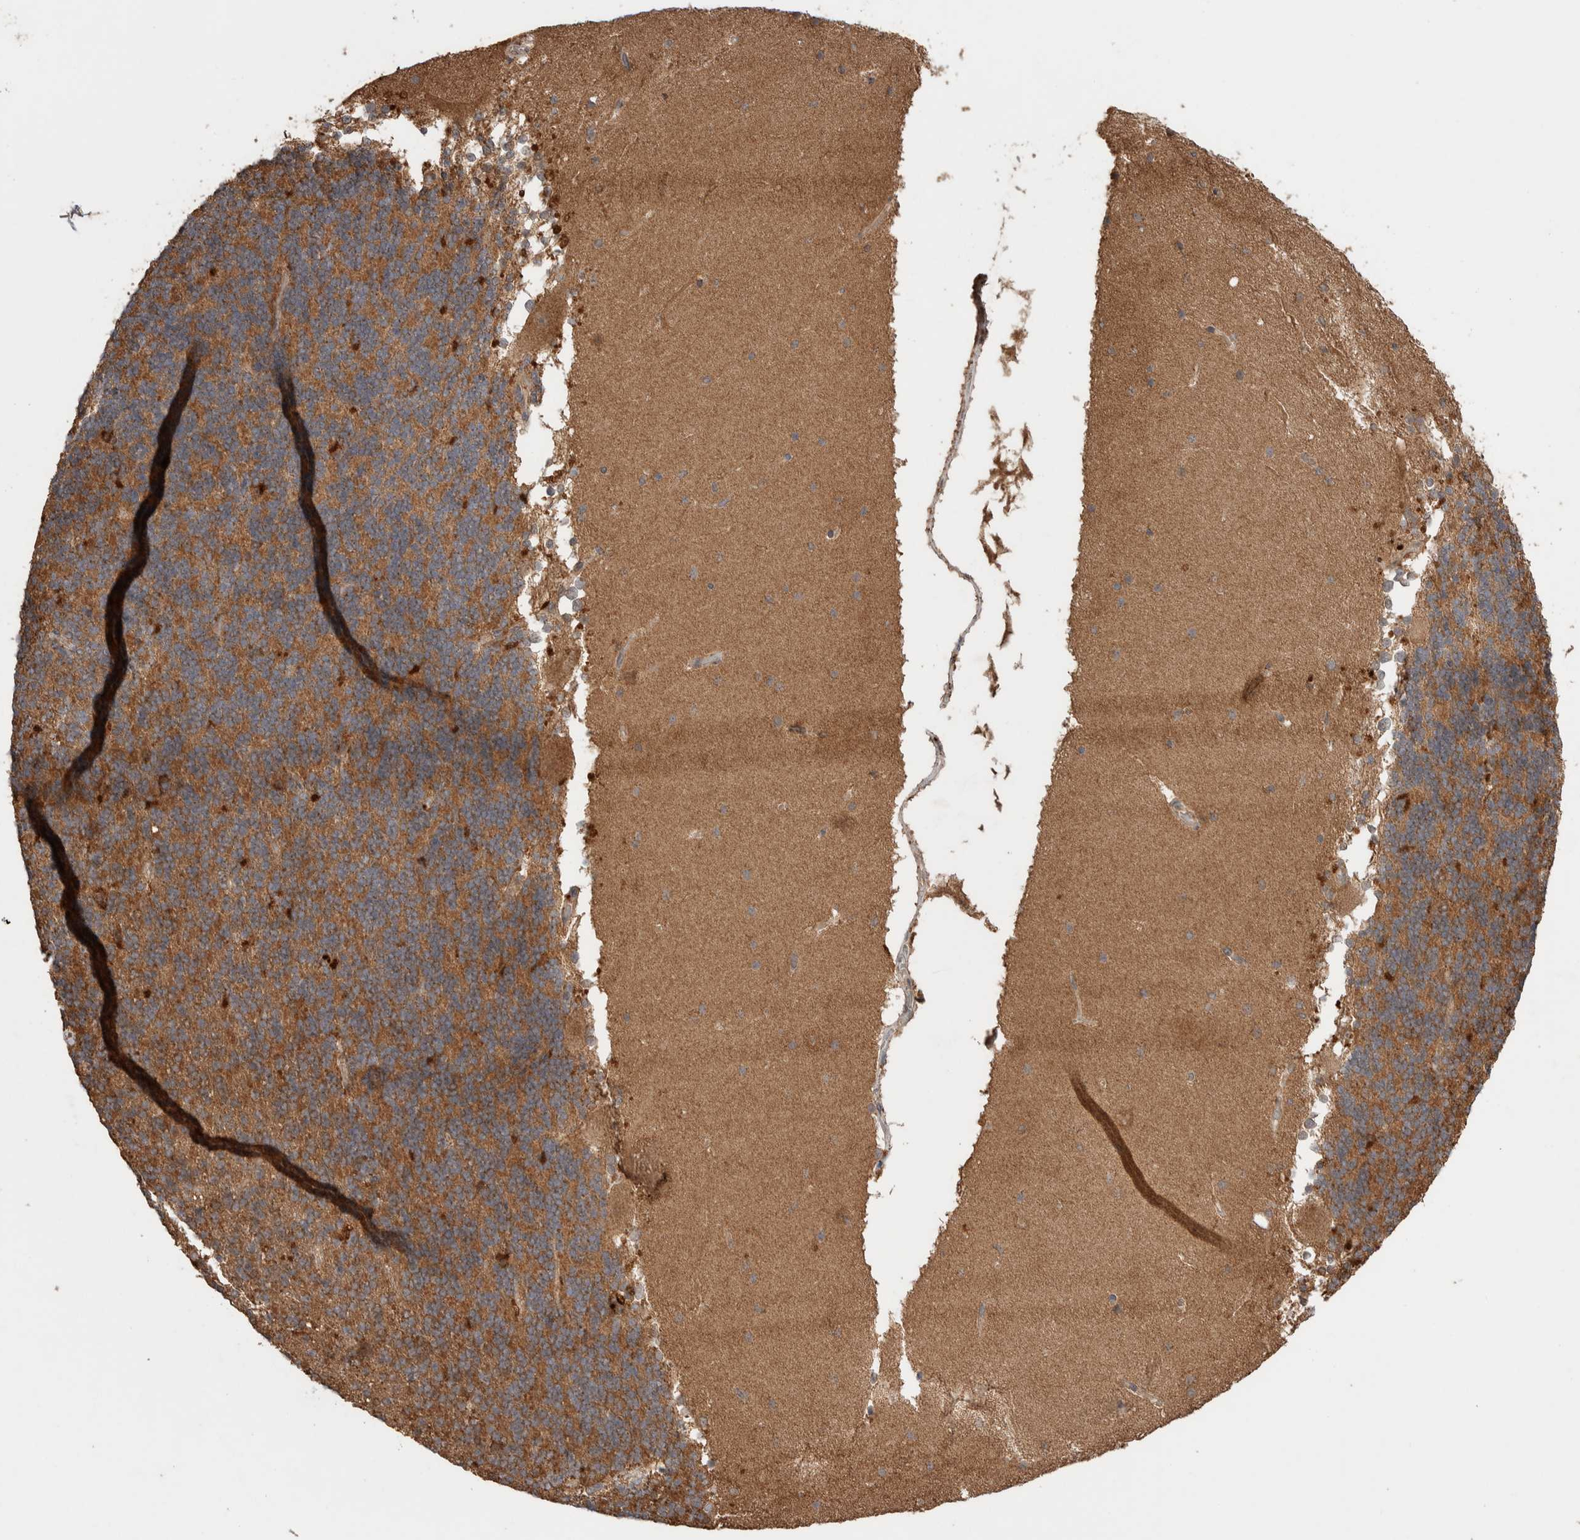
{"staining": {"intensity": "moderate", "quantity": ">75%", "location": "cytoplasmic/membranous"}, "tissue": "cerebellum", "cell_type": "Cells in granular layer", "image_type": "normal", "snomed": [{"axis": "morphology", "description": "Normal tissue, NOS"}, {"axis": "topography", "description": "Cerebellum"}], "caption": "Approximately >75% of cells in granular layer in benign human cerebellum demonstrate moderate cytoplasmic/membranous protein staining as visualized by brown immunohistochemical staining.", "gene": "KCNJ5", "patient": {"sex": "female", "age": 19}}